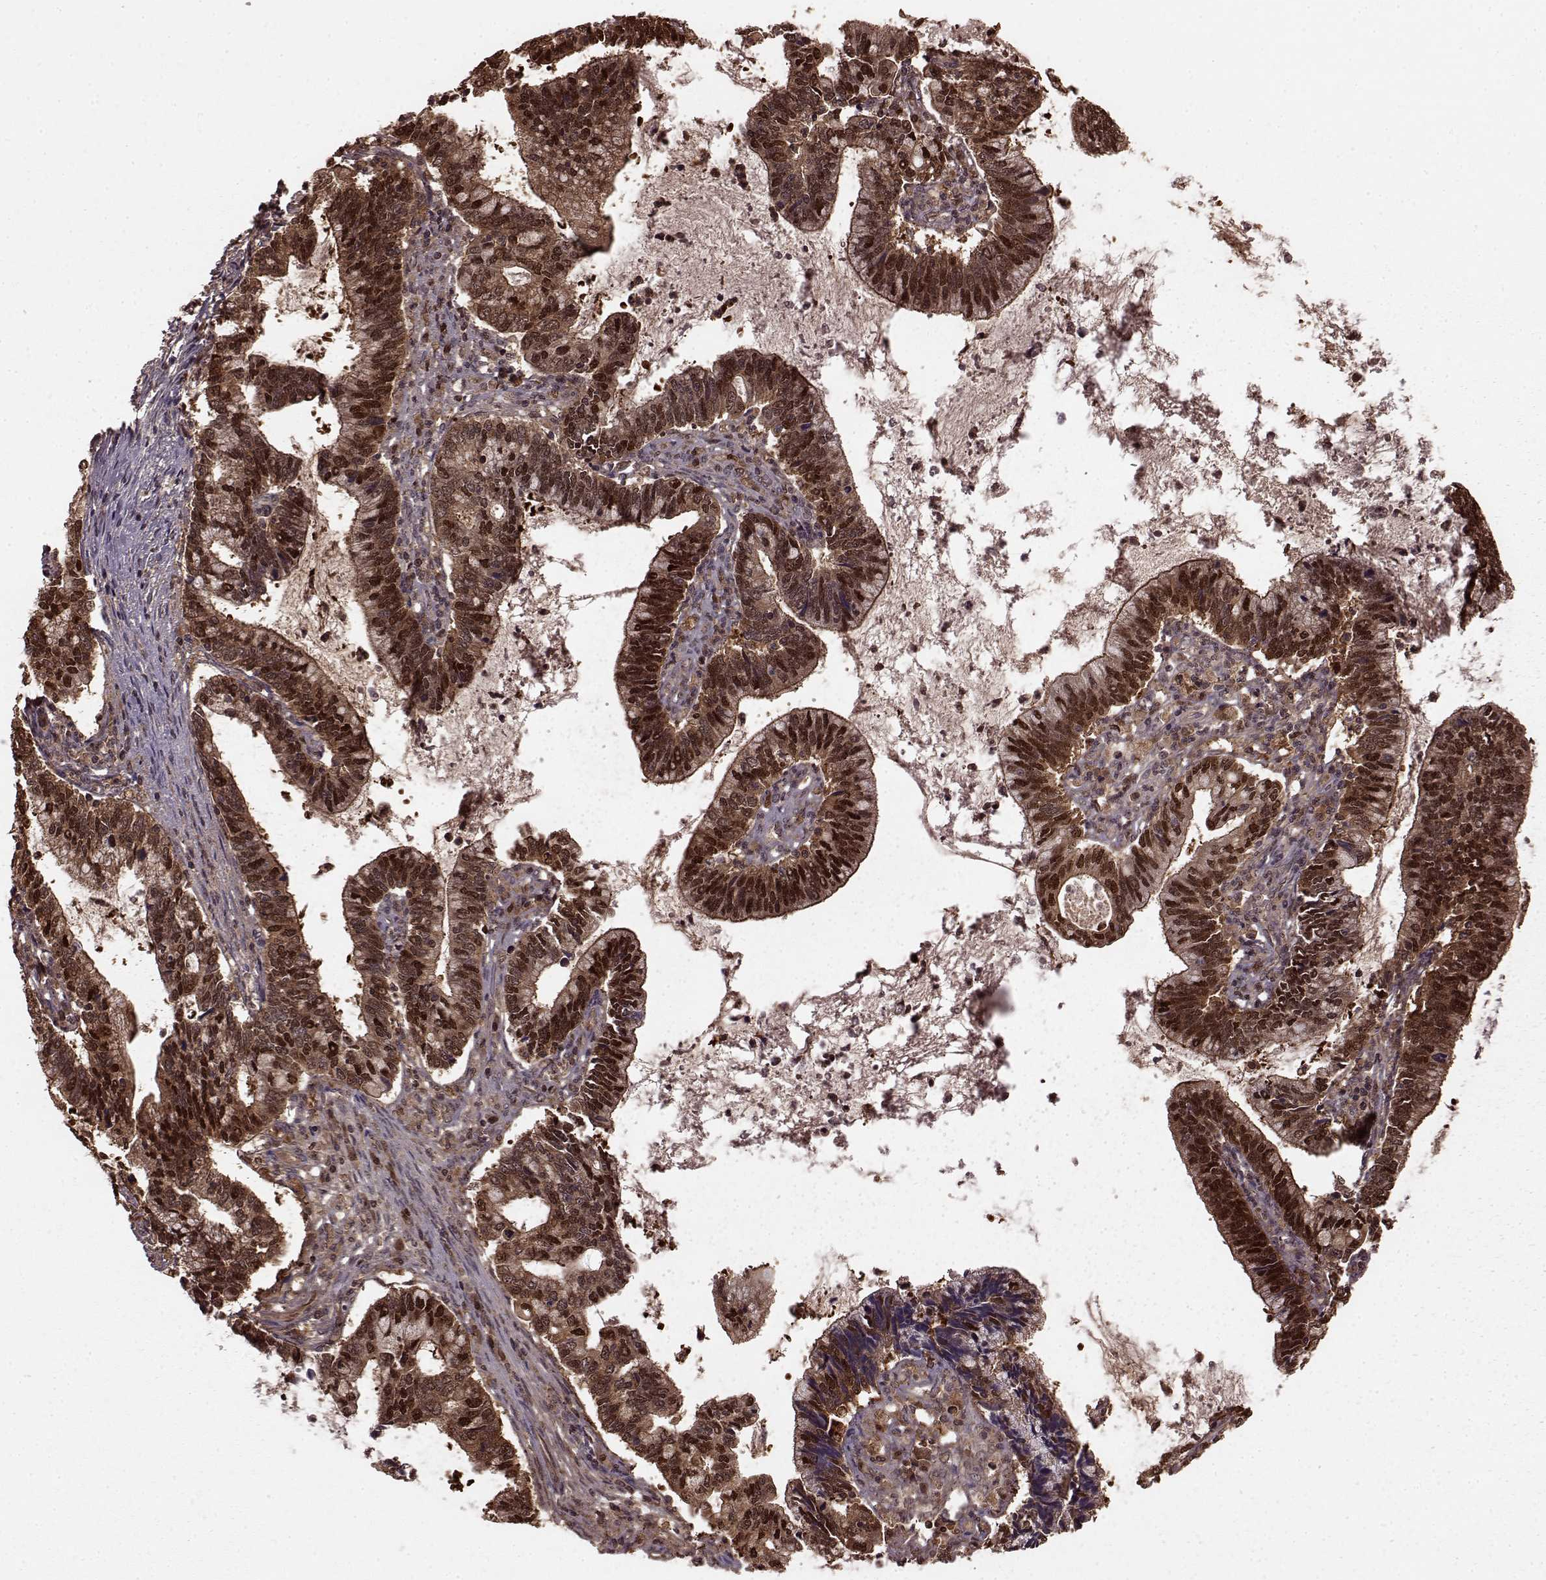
{"staining": {"intensity": "strong", "quantity": ">75%", "location": "cytoplasmic/membranous,nuclear"}, "tissue": "cervical cancer", "cell_type": "Tumor cells", "image_type": "cancer", "snomed": [{"axis": "morphology", "description": "Adenocarcinoma, NOS"}, {"axis": "topography", "description": "Cervix"}], "caption": "Tumor cells exhibit high levels of strong cytoplasmic/membranous and nuclear positivity in about >75% of cells in cervical cancer.", "gene": "GSS", "patient": {"sex": "female", "age": 42}}